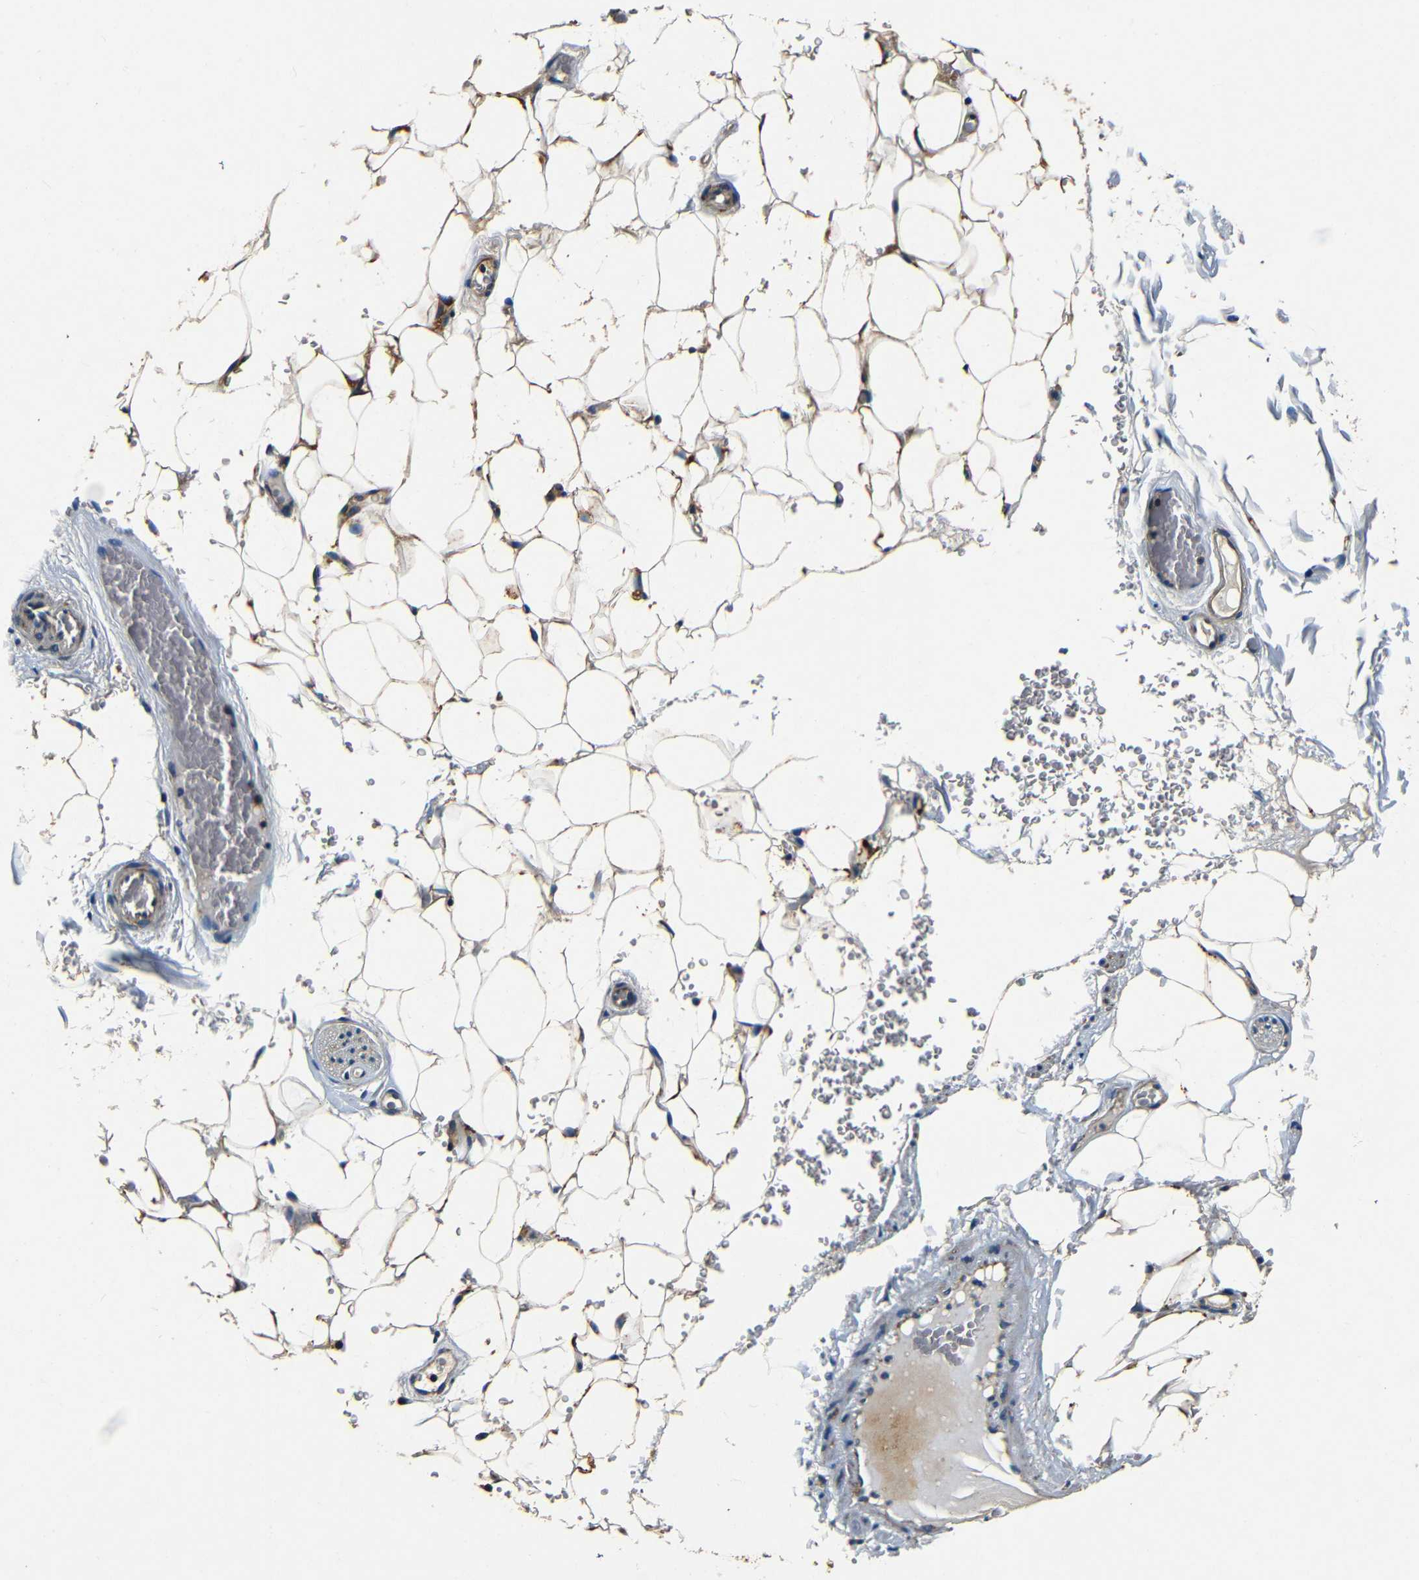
{"staining": {"intensity": "moderate", "quantity": "25%-75%", "location": "cytoplasmic/membranous"}, "tissue": "adipose tissue", "cell_type": "Adipocytes", "image_type": "normal", "snomed": [{"axis": "morphology", "description": "Normal tissue, NOS"}, {"axis": "topography", "description": "Peripheral nerve tissue"}], "caption": "IHC (DAB) staining of benign human adipose tissue shows moderate cytoplasmic/membranous protein expression in approximately 25%-75% of adipocytes. (DAB (3,3'-diaminobenzidine) = brown stain, brightfield microscopy at high magnification).", "gene": "MTX1", "patient": {"sex": "male", "age": 70}}